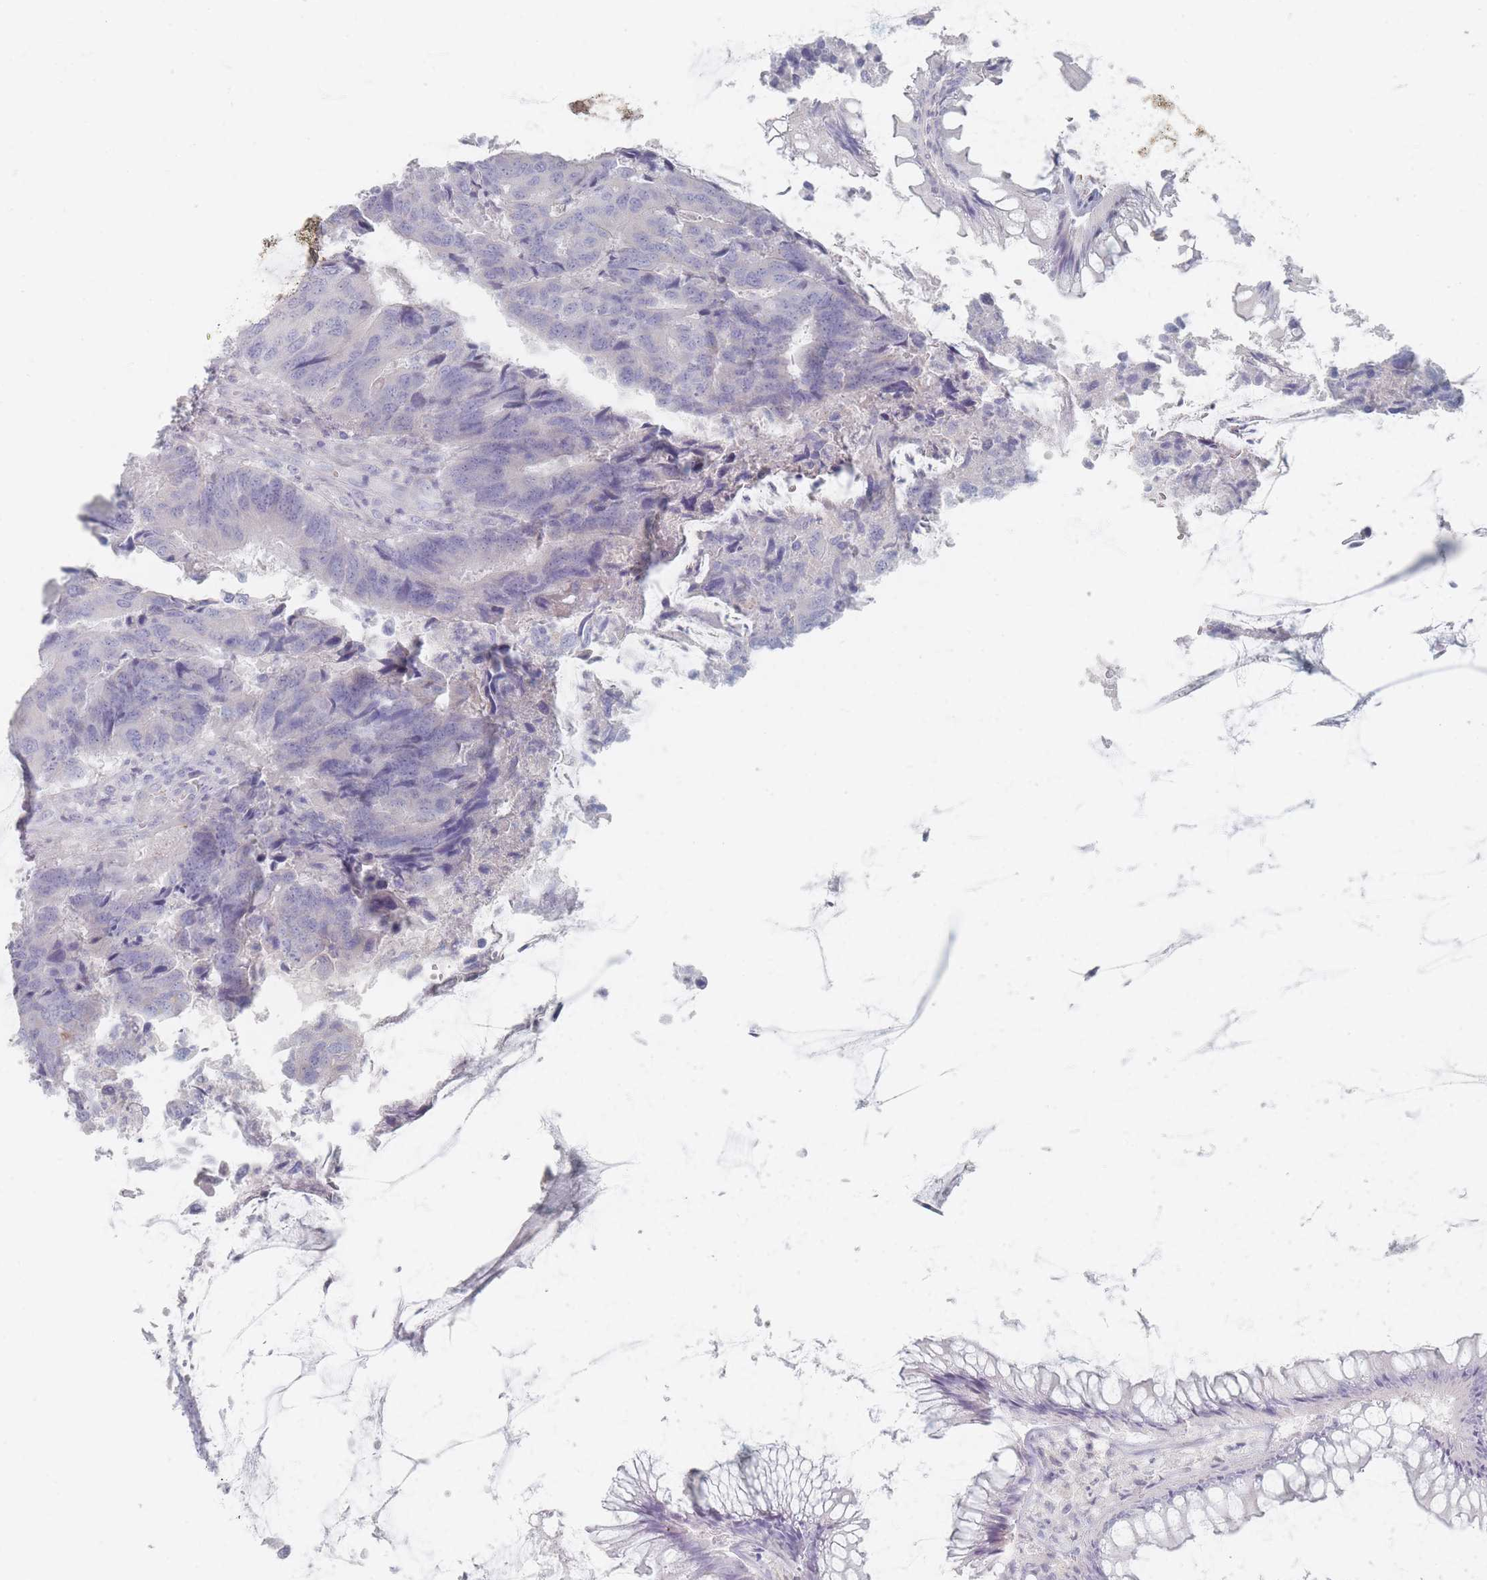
{"staining": {"intensity": "negative", "quantity": "none", "location": "none"}, "tissue": "colorectal cancer", "cell_type": "Tumor cells", "image_type": "cancer", "snomed": [{"axis": "morphology", "description": "Adenocarcinoma, NOS"}, {"axis": "topography", "description": "Colon"}], "caption": "Tumor cells are negative for protein expression in human adenocarcinoma (colorectal).", "gene": "CD37", "patient": {"sex": "female", "age": 67}}